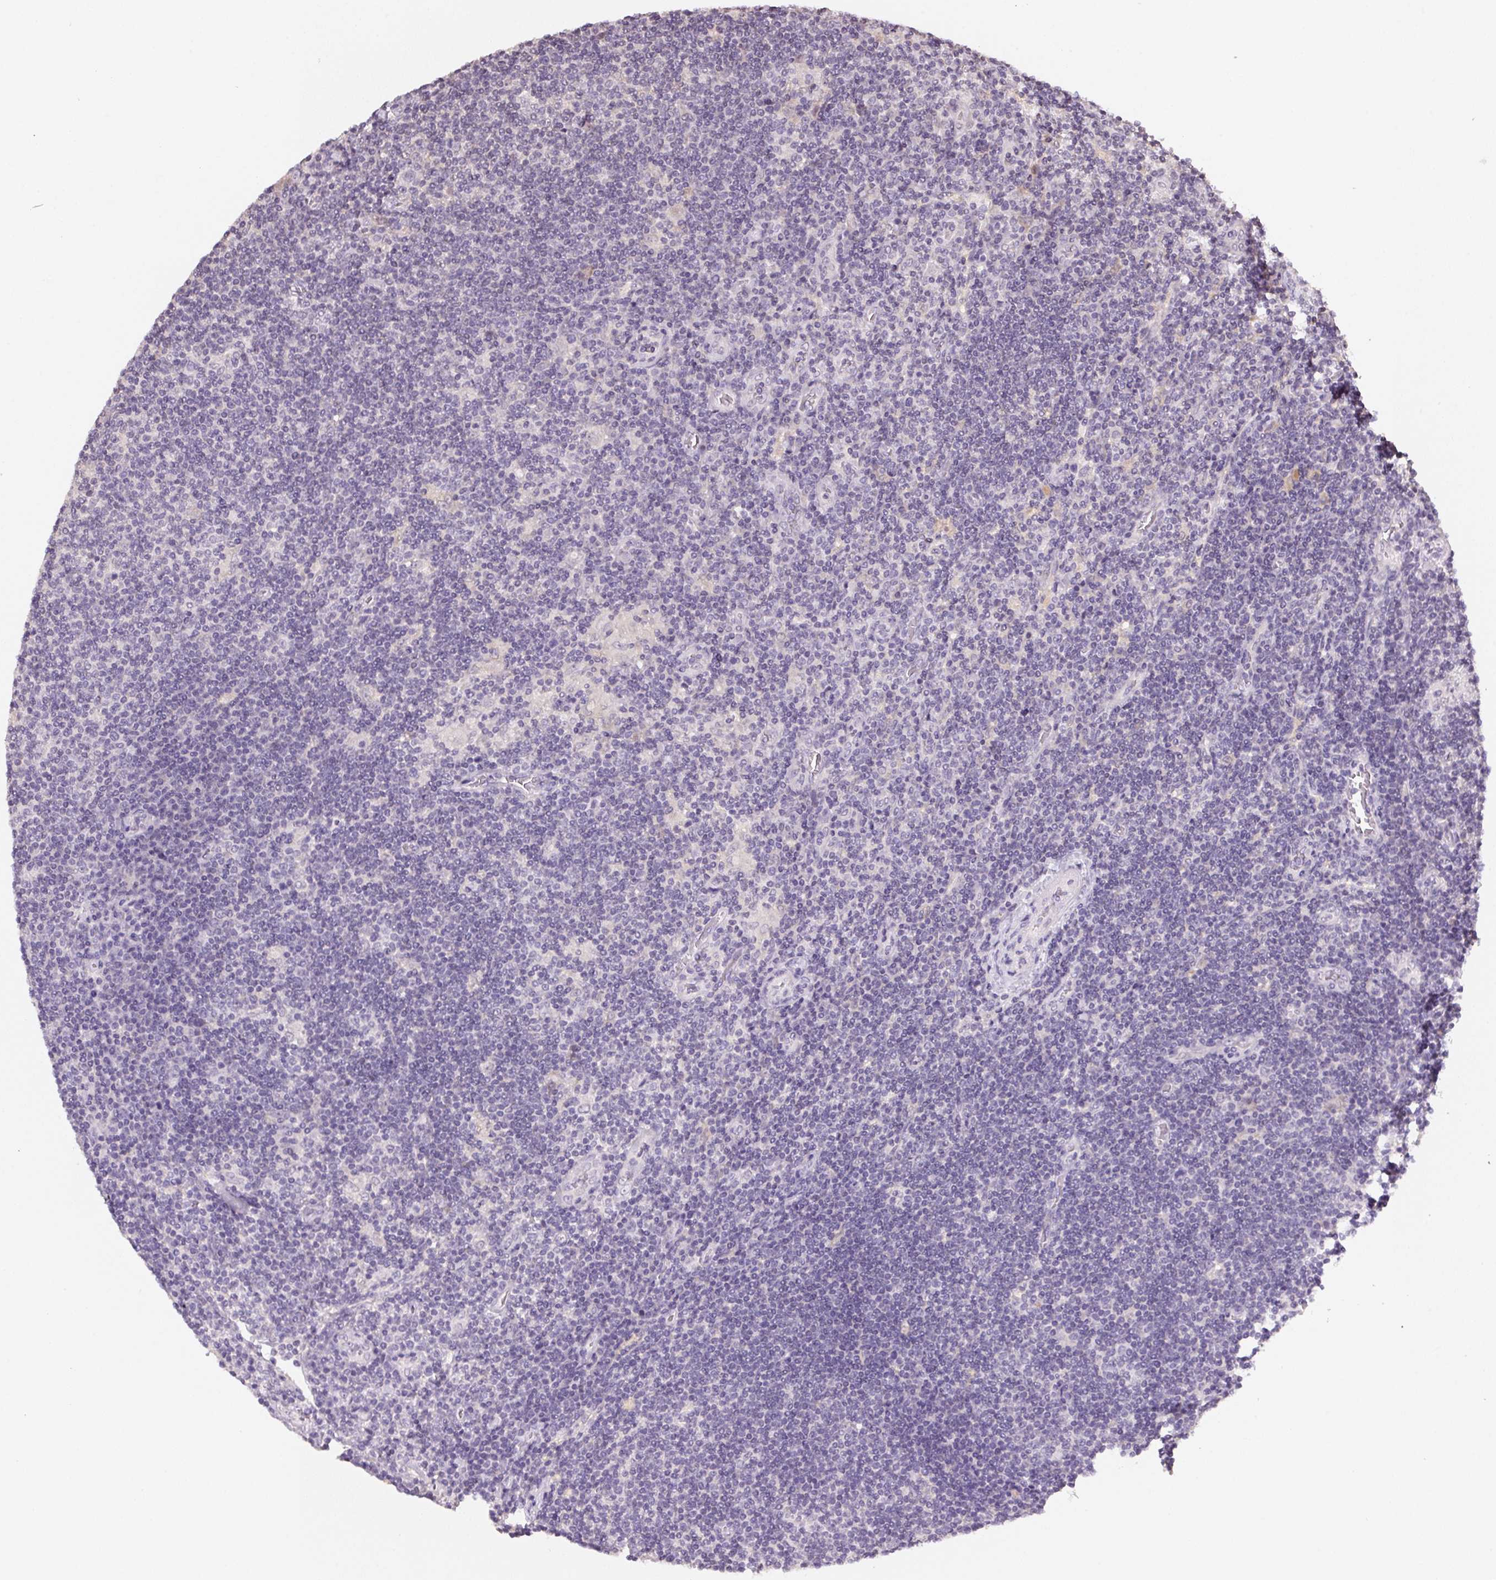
{"staining": {"intensity": "negative", "quantity": "none", "location": "none"}, "tissue": "lymphoma", "cell_type": "Tumor cells", "image_type": "cancer", "snomed": [{"axis": "morphology", "description": "Hodgkin's disease, NOS"}, {"axis": "topography", "description": "Lymph node"}], "caption": "Immunohistochemical staining of human lymphoma exhibits no significant expression in tumor cells.", "gene": "ALDH8A1", "patient": {"sex": "male", "age": 40}}